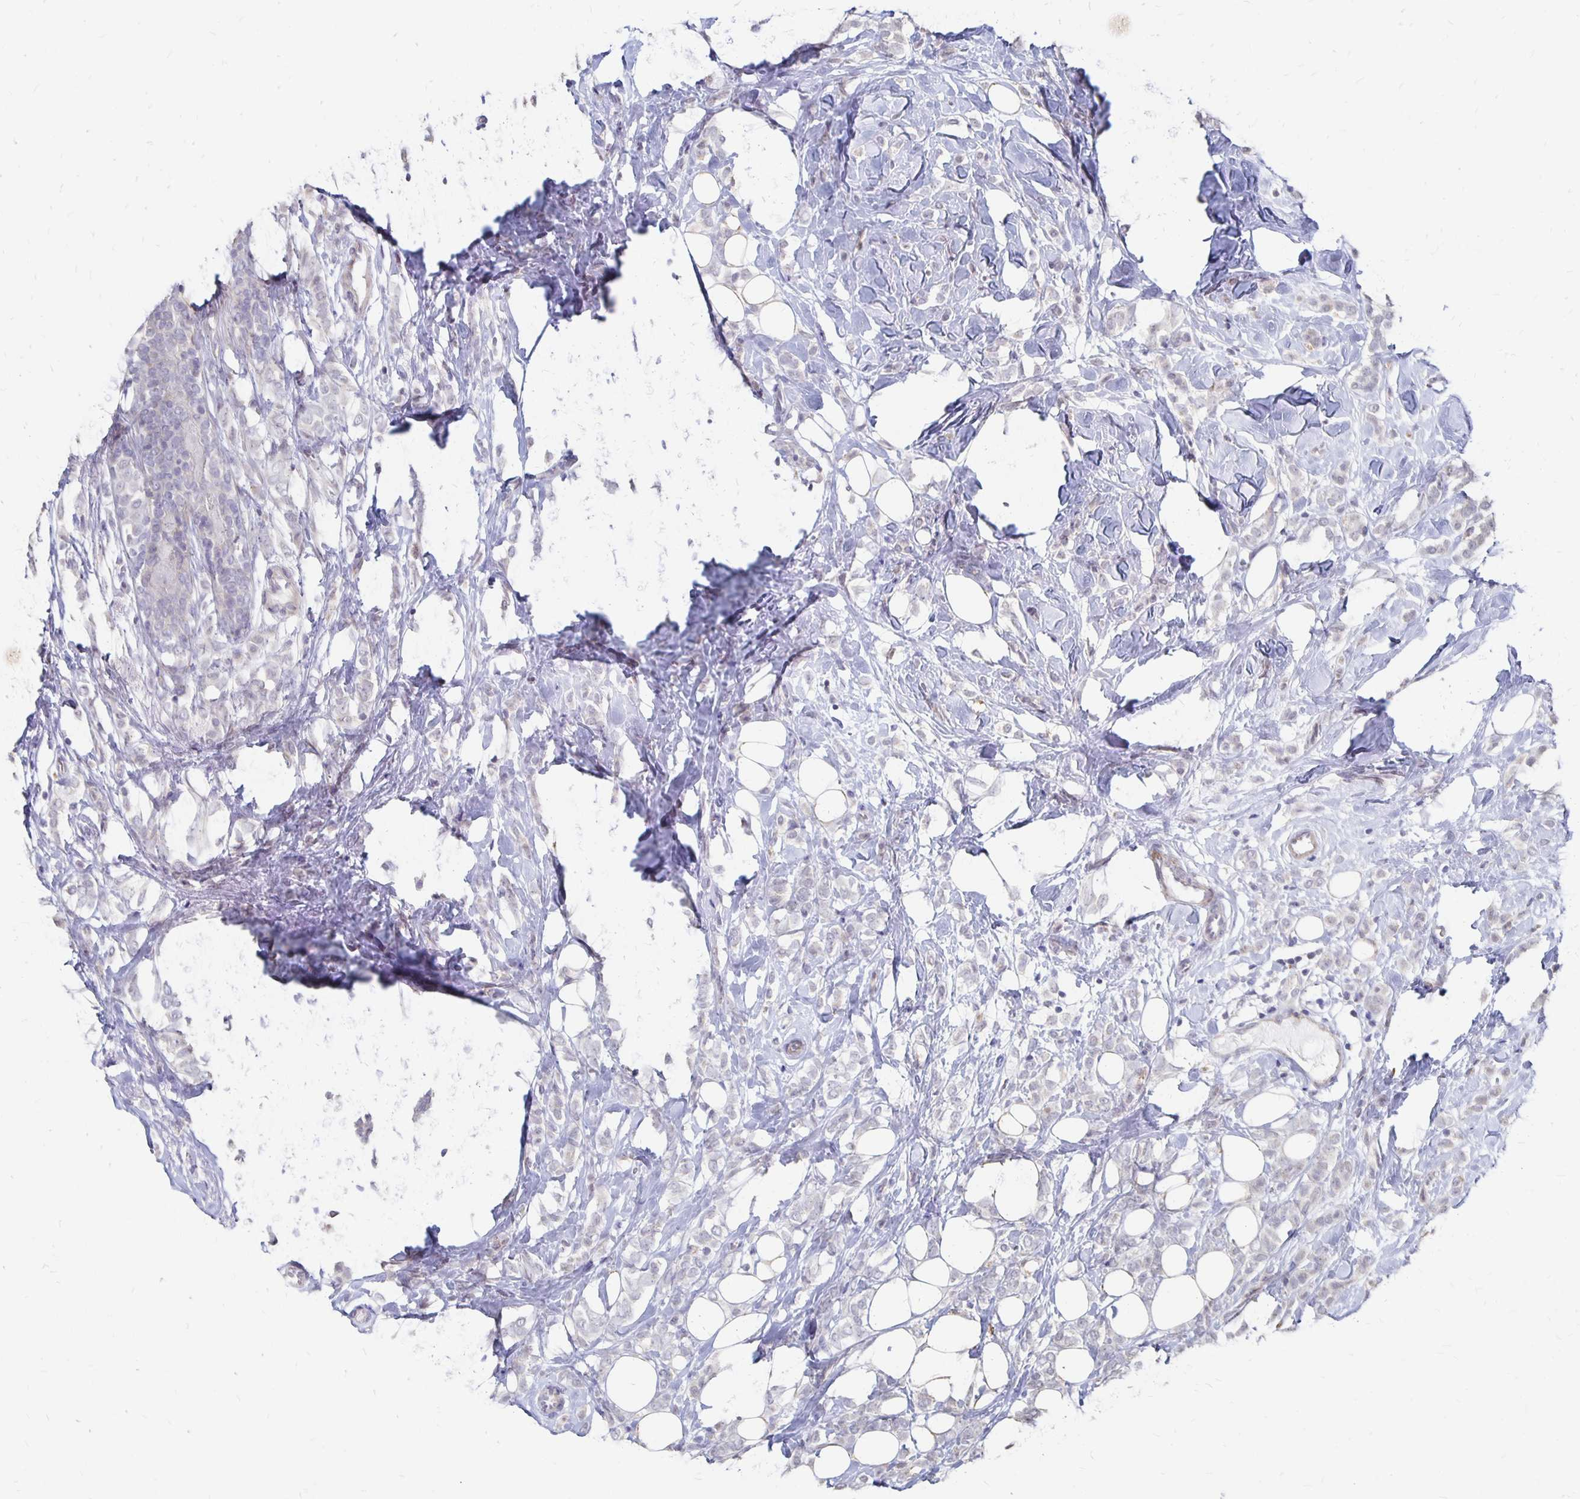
{"staining": {"intensity": "negative", "quantity": "none", "location": "none"}, "tissue": "breast cancer", "cell_type": "Tumor cells", "image_type": "cancer", "snomed": [{"axis": "morphology", "description": "Lobular carcinoma"}, {"axis": "topography", "description": "Breast"}], "caption": "High power microscopy photomicrograph of an IHC photomicrograph of lobular carcinoma (breast), revealing no significant staining in tumor cells.", "gene": "ATOSB", "patient": {"sex": "female", "age": 49}}